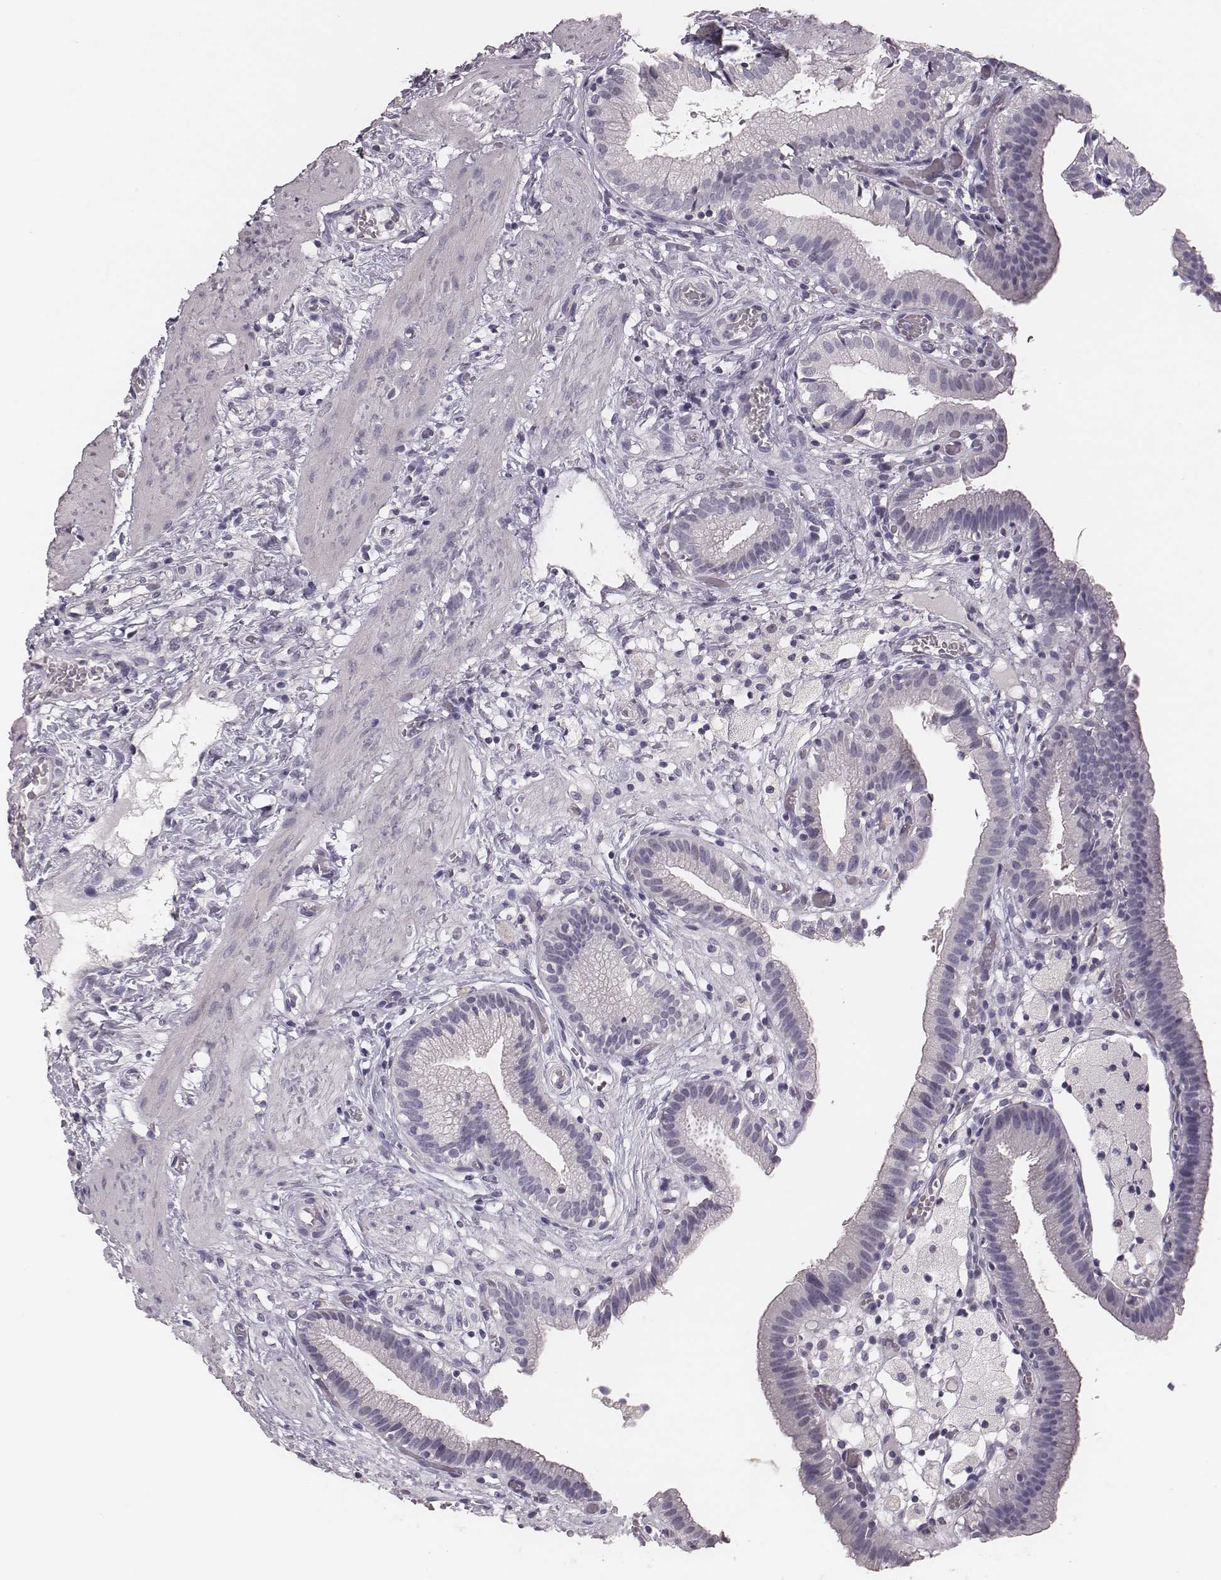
{"staining": {"intensity": "negative", "quantity": "none", "location": "none"}, "tissue": "gallbladder", "cell_type": "Glandular cells", "image_type": "normal", "snomed": [{"axis": "morphology", "description": "Normal tissue, NOS"}, {"axis": "topography", "description": "Gallbladder"}], "caption": "Immunohistochemistry (IHC) micrograph of benign human gallbladder stained for a protein (brown), which displays no staining in glandular cells.", "gene": "CSHL1", "patient": {"sex": "female", "age": 24}}